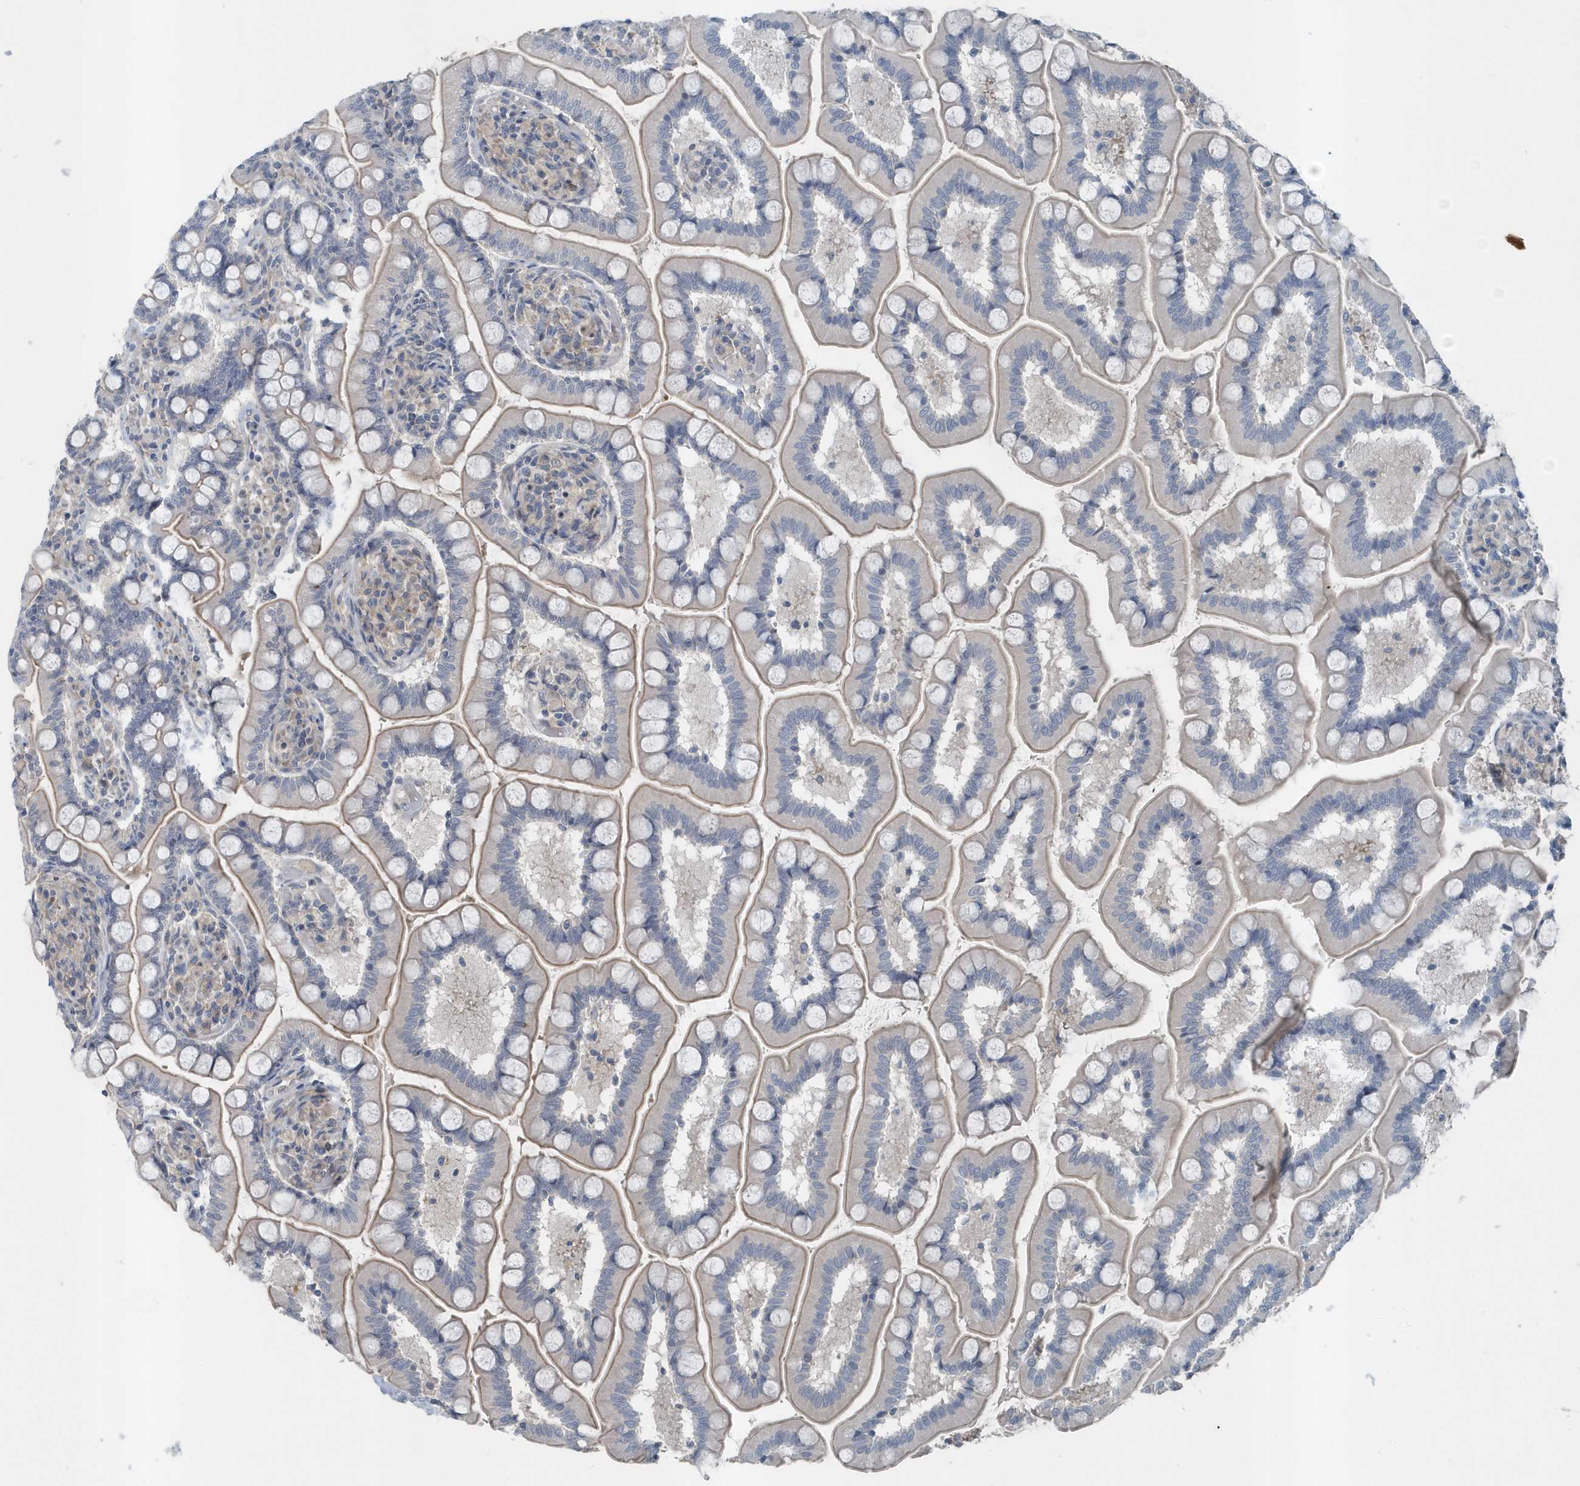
{"staining": {"intensity": "weak", "quantity": "25%-75%", "location": "cytoplasmic/membranous"}, "tissue": "small intestine", "cell_type": "Glandular cells", "image_type": "normal", "snomed": [{"axis": "morphology", "description": "Normal tissue, NOS"}, {"axis": "topography", "description": "Small intestine"}], "caption": "Glandular cells show low levels of weak cytoplasmic/membranous expression in about 25%-75% of cells in unremarkable small intestine.", "gene": "MCC", "patient": {"sex": "female", "age": 64}}